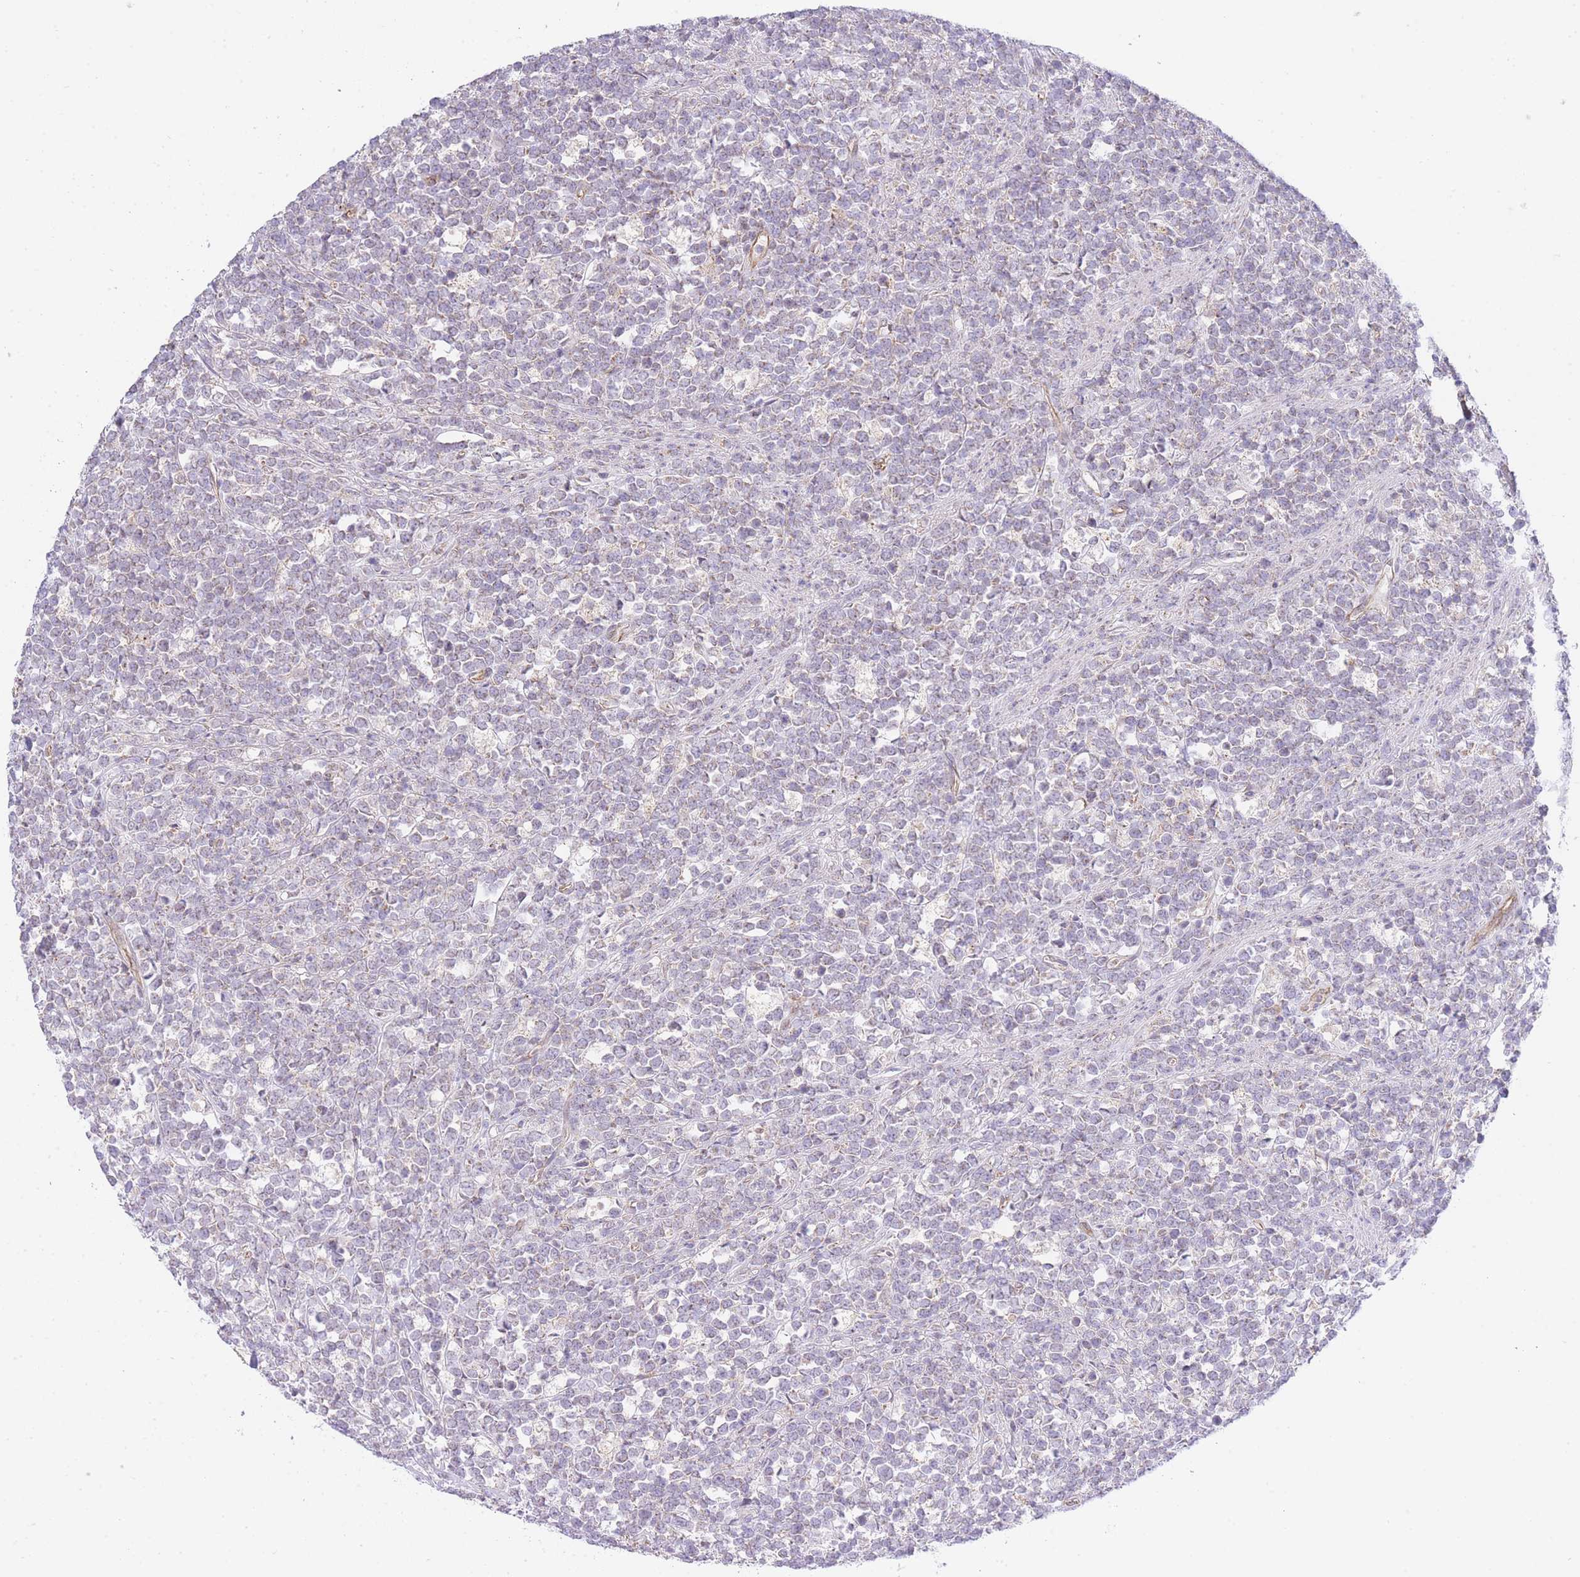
{"staining": {"intensity": "negative", "quantity": "none", "location": "none"}, "tissue": "lymphoma", "cell_type": "Tumor cells", "image_type": "cancer", "snomed": [{"axis": "morphology", "description": "Malignant lymphoma, non-Hodgkin's type, High grade"}, {"axis": "topography", "description": "Small intestine"}, {"axis": "topography", "description": "Colon"}], "caption": "An IHC image of lymphoma is shown. There is no staining in tumor cells of lymphoma.", "gene": "CTBP1", "patient": {"sex": "male", "age": 8}}